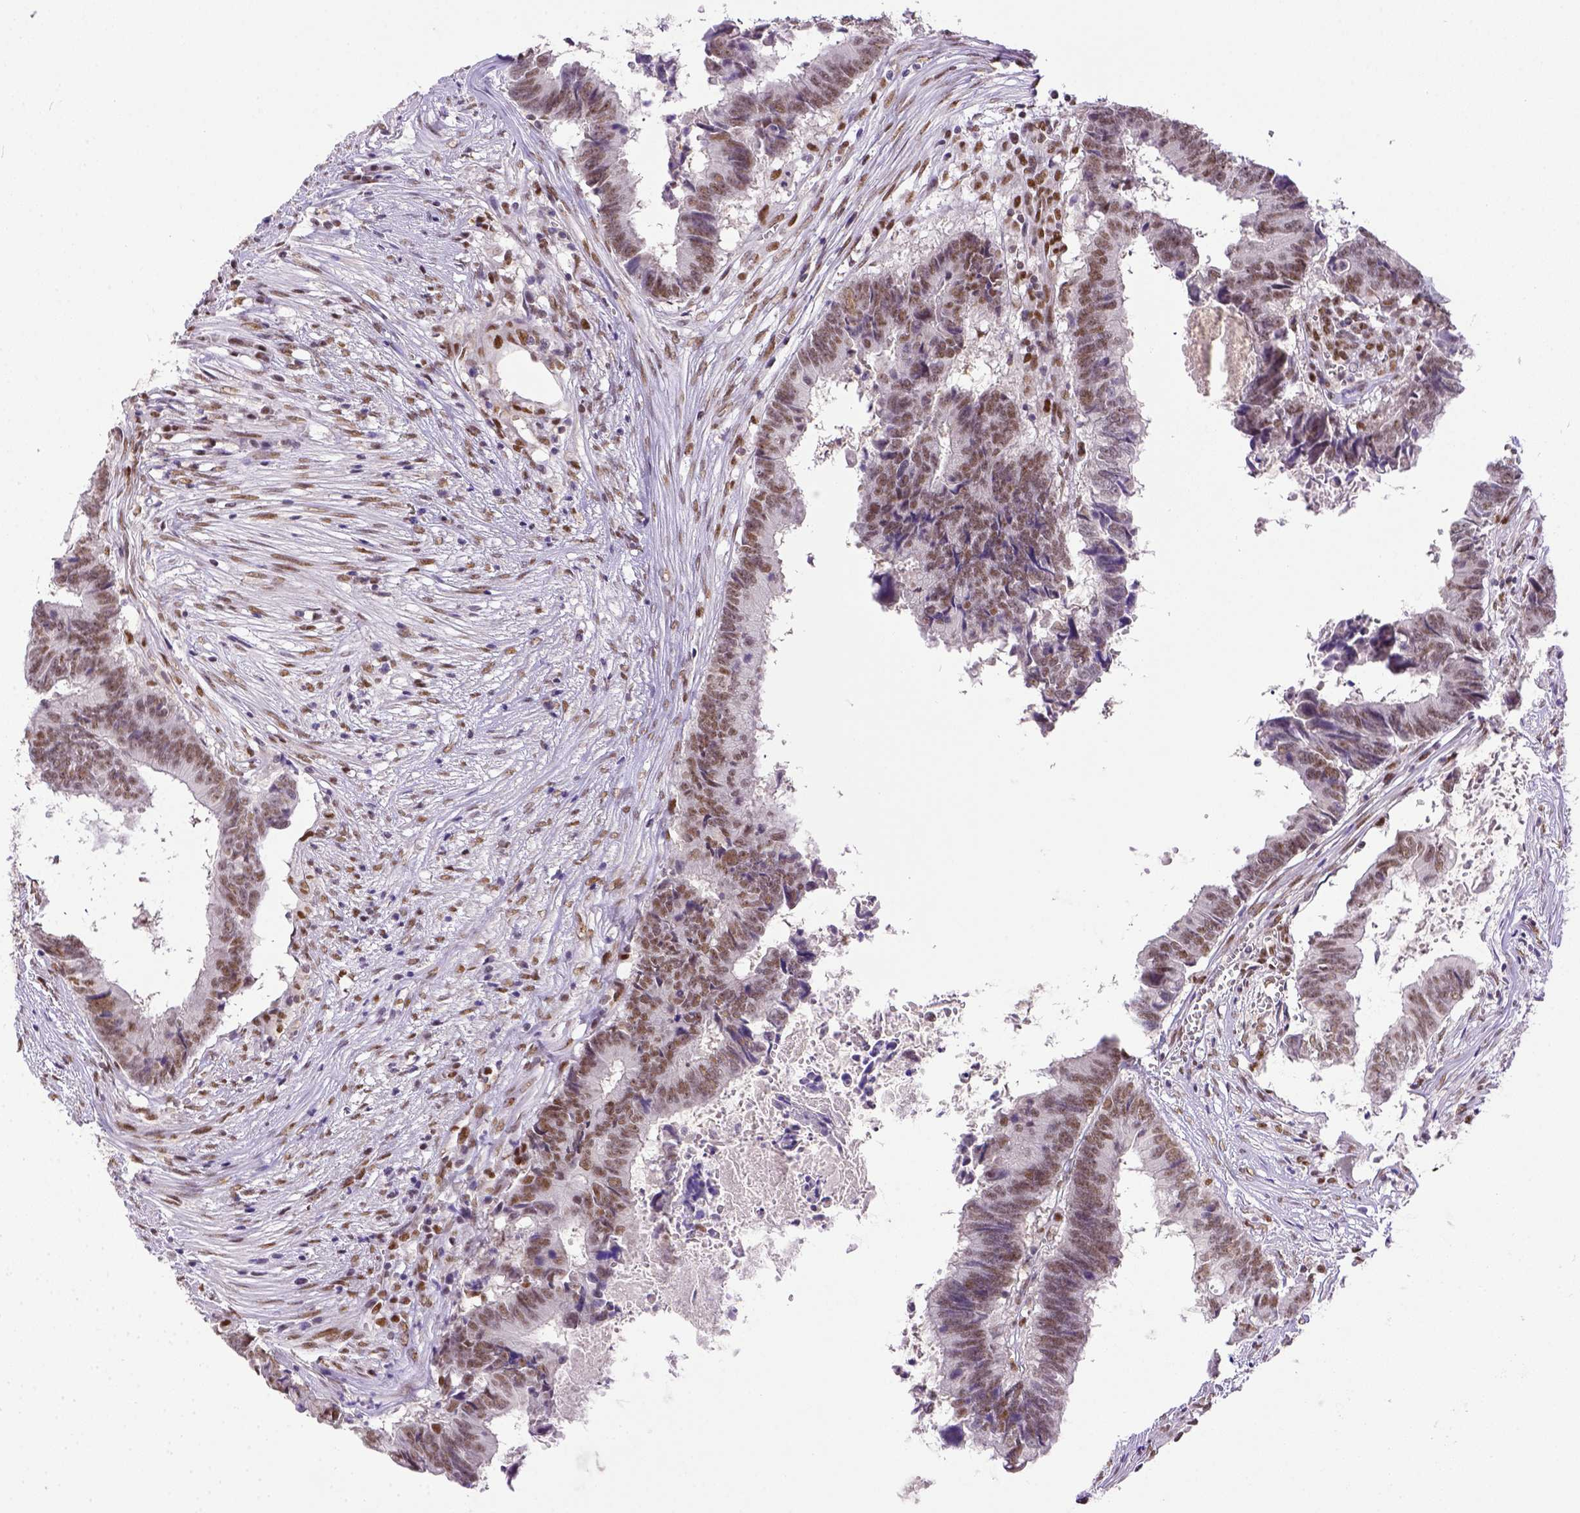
{"staining": {"intensity": "moderate", "quantity": ">75%", "location": "cytoplasmic/membranous"}, "tissue": "colorectal cancer", "cell_type": "Tumor cells", "image_type": "cancer", "snomed": [{"axis": "morphology", "description": "Adenocarcinoma, NOS"}, {"axis": "topography", "description": "Colon"}], "caption": "An immunohistochemistry image of tumor tissue is shown. Protein staining in brown highlights moderate cytoplasmic/membranous positivity in colorectal adenocarcinoma within tumor cells. (brown staining indicates protein expression, while blue staining denotes nuclei).", "gene": "ERCC1", "patient": {"sex": "female", "age": 82}}